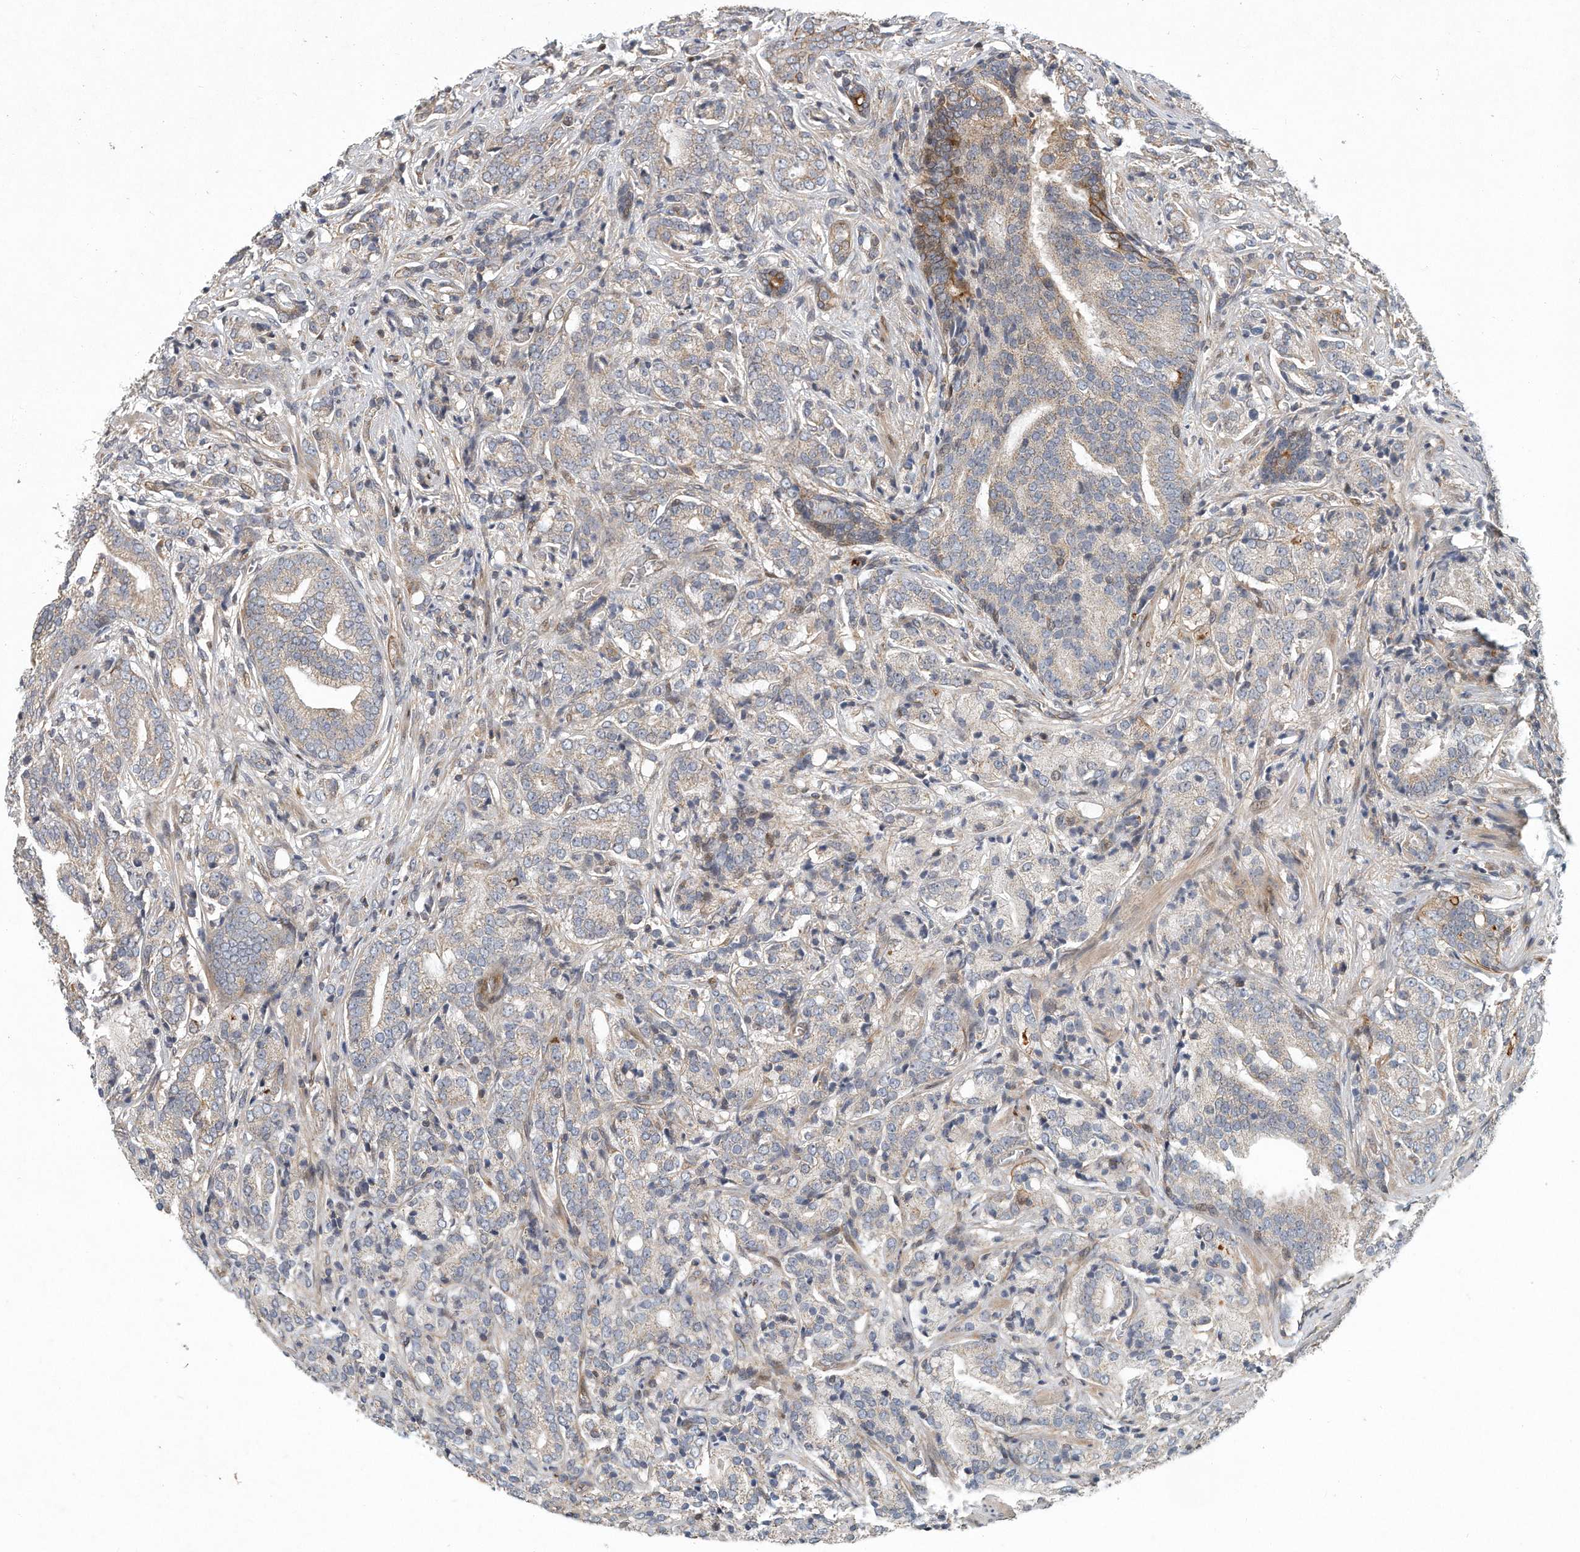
{"staining": {"intensity": "negative", "quantity": "none", "location": "none"}, "tissue": "prostate cancer", "cell_type": "Tumor cells", "image_type": "cancer", "snomed": [{"axis": "morphology", "description": "Adenocarcinoma, High grade"}, {"axis": "topography", "description": "Prostate"}], "caption": "Adenocarcinoma (high-grade) (prostate) stained for a protein using immunohistochemistry (IHC) demonstrates no staining tumor cells.", "gene": "PCDH8", "patient": {"sex": "male", "age": 57}}